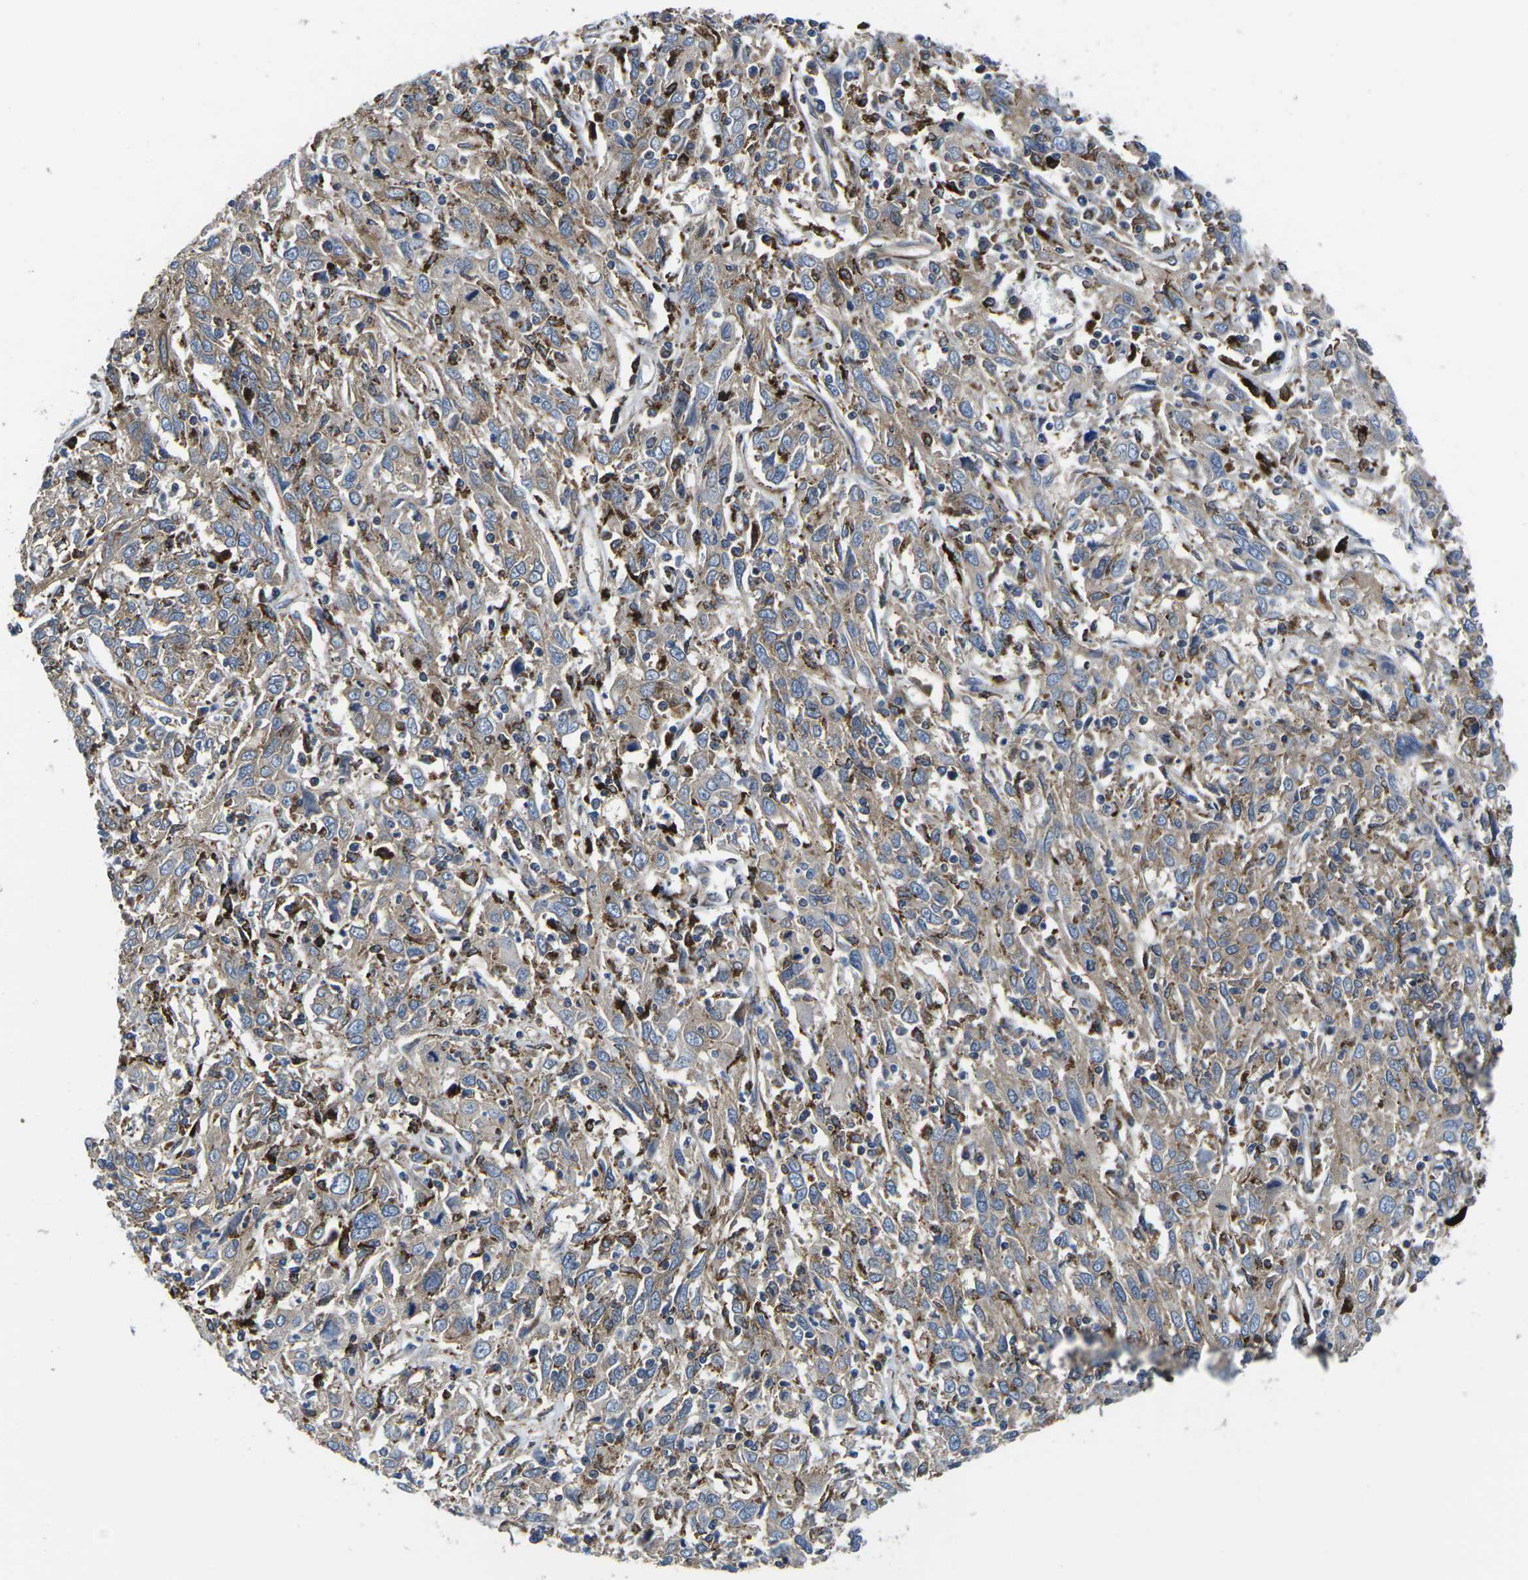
{"staining": {"intensity": "weak", "quantity": ">75%", "location": "cytoplasmic/membranous"}, "tissue": "cervical cancer", "cell_type": "Tumor cells", "image_type": "cancer", "snomed": [{"axis": "morphology", "description": "Squamous cell carcinoma, NOS"}, {"axis": "topography", "description": "Cervix"}], "caption": "Cervical cancer (squamous cell carcinoma) tissue demonstrates weak cytoplasmic/membranous expression in approximately >75% of tumor cells, visualized by immunohistochemistry. (DAB (3,3'-diaminobenzidine) IHC, brown staining for protein, blue staining for nuclei).", "gene": "DLG1", "patient": {"sex": "female", "age": 46}}